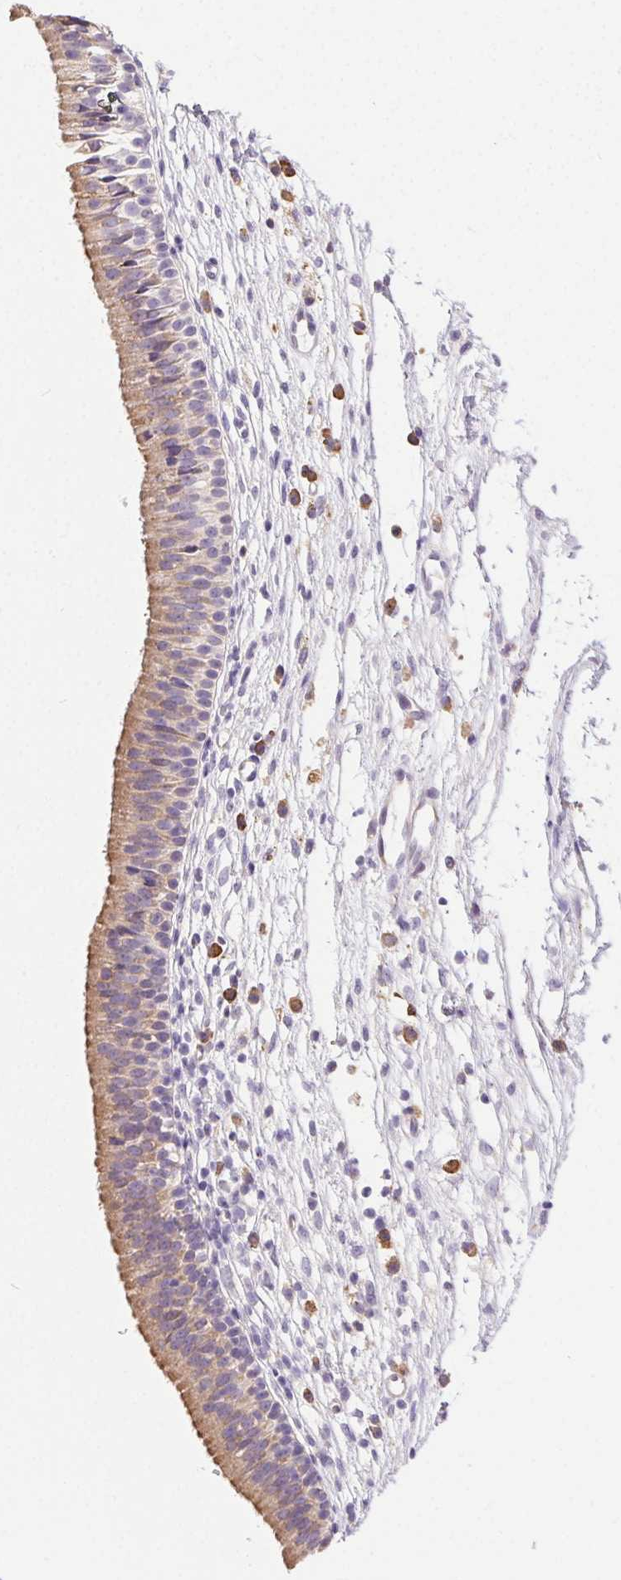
{"staining": {"intensity": "moderate", "quantity": "25%-75%", "location": "cytoplasmic/membranous"}, "tissue": "nasopharynx", "cell_type": "Respiratory epithelial cells", "image_type": "normal", "snomed": [{"axis": "morphology", "description": "Normal tissue, NOS"}, {"axis": "topography", "description": "Nasopharynx"}], "caption": "The immunohistochemical stain labels moderate cytoplasmic/membranous expression in respiratory epithelial cells of benign nasopharynx. (brown staining indicates protein expression, while blue staining denotes nuclei).", "gene": "SNX31", "patient": {"sex": "male", "age": 24}}